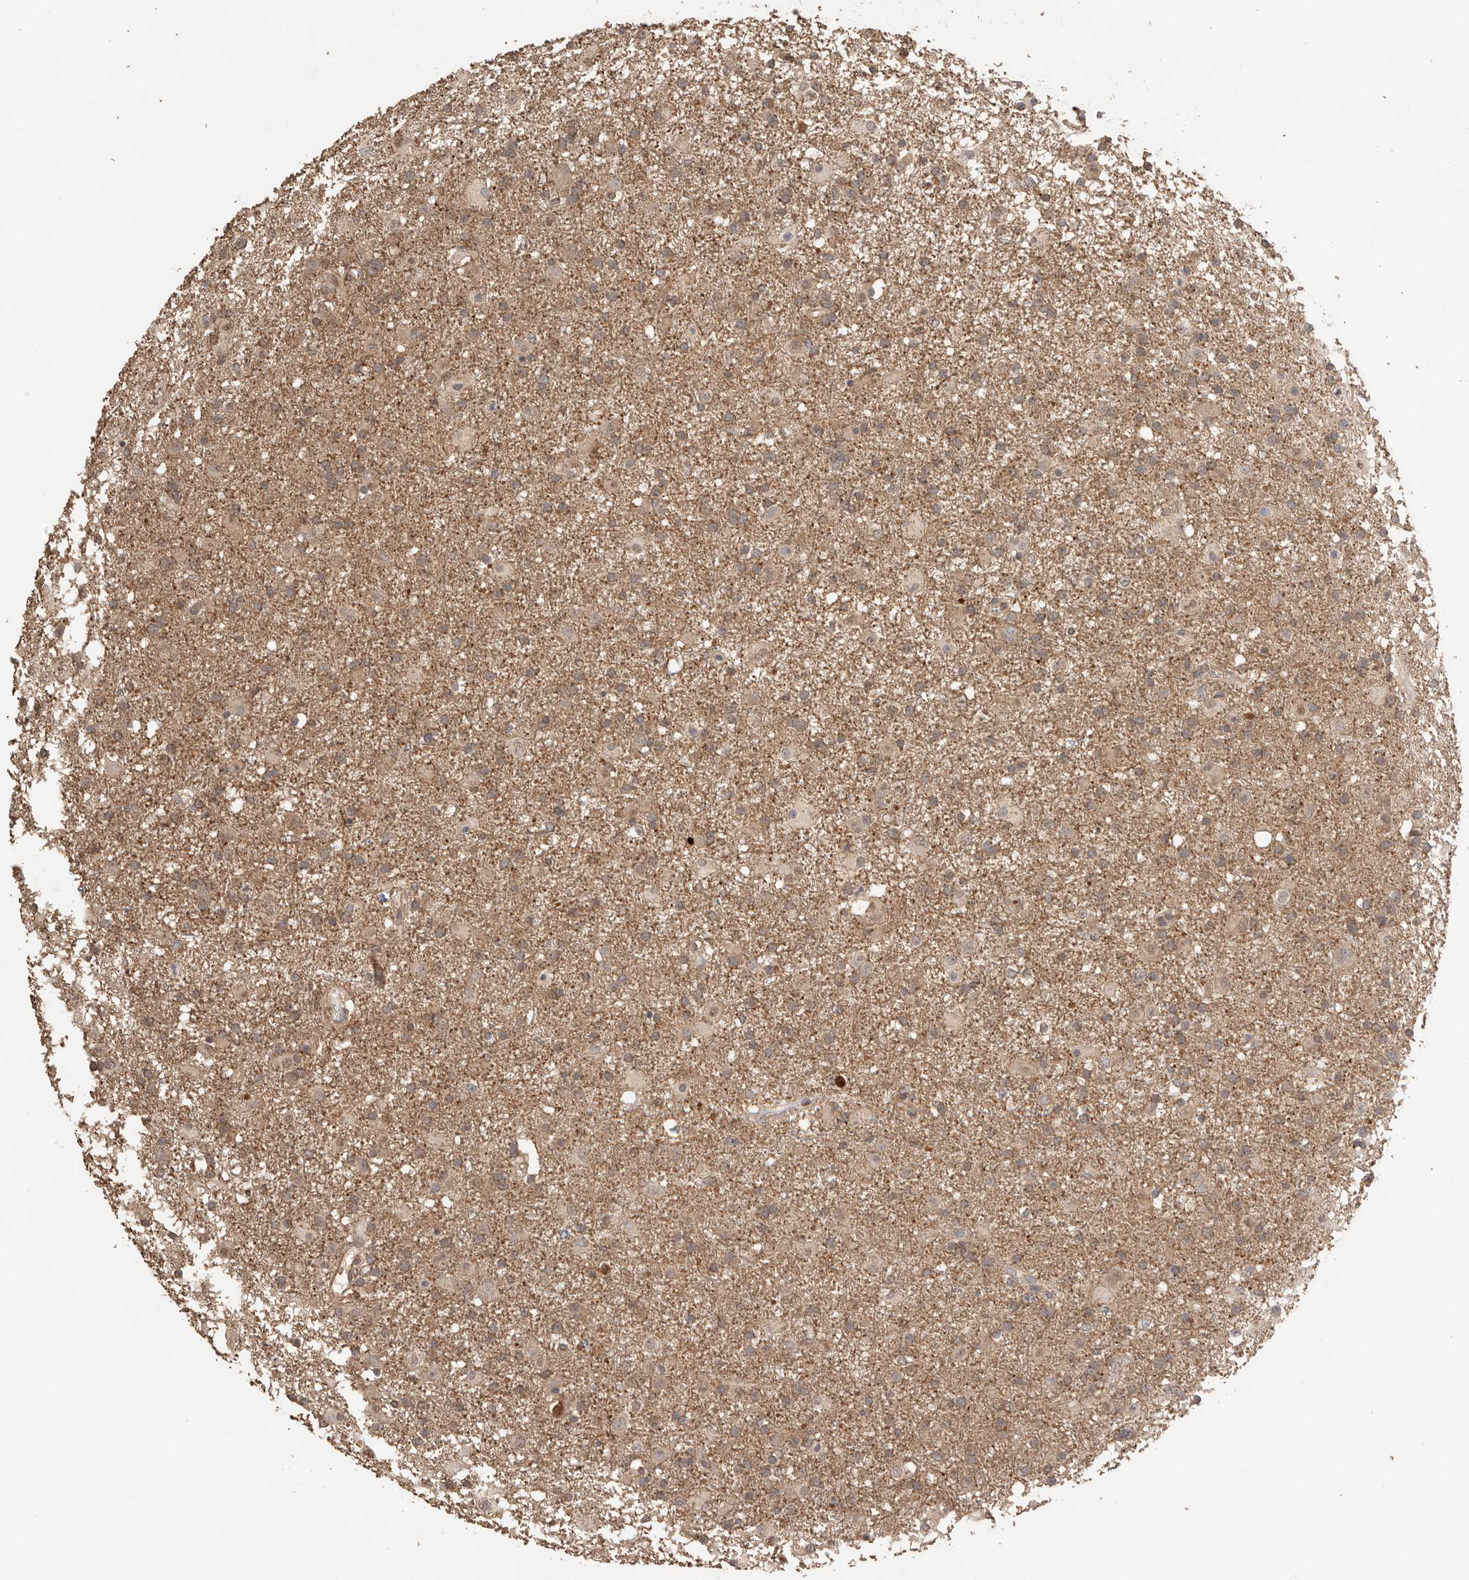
{"staining": {"intensity": "moderate", "quantity": "<25%", "location": "cytoplasmic/membranous"}, "tissue": "glioma", "cell_type": "Tumor cells", "image_type": "cancer", "snomed": [{"axis": "morphology", "description": "Glioma, malignant, Low grade"}, {"axis": "topography", "description": "Brain"}], "caption": "Human glioma stained with a protein marker reveals moderate staining in tumor cells.", "gene": "MAP2K1", "patient": {"sex": "male", "age": 65}}